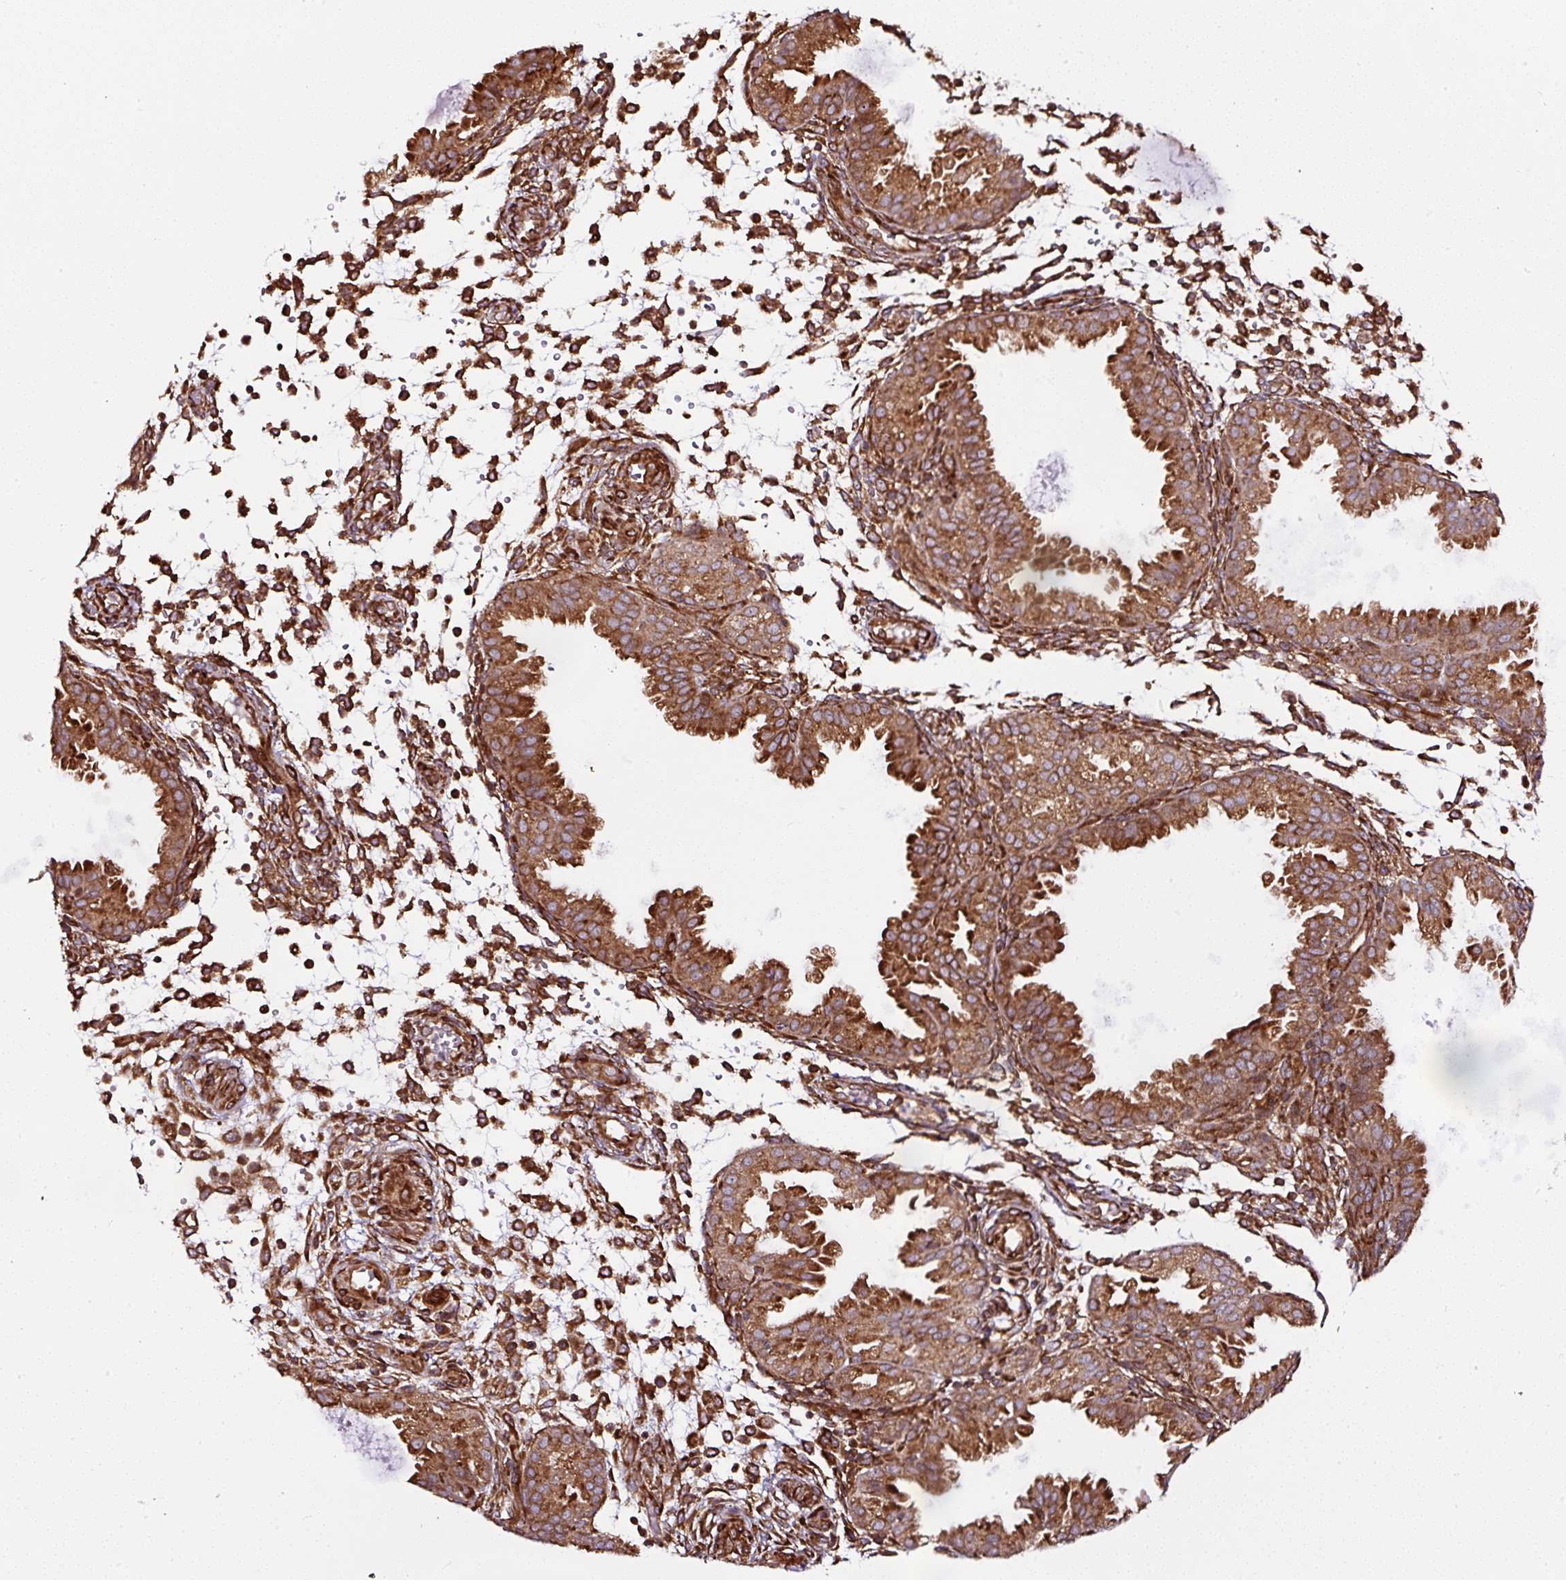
{"staining": {"intensity": "moderate", "quantity": ">75%", "location": "cytoplasmic/membranous"}, "tissue": "endometrium", "cell_type": "Cells in endometrial stroma", "image_type": "normal", "snomed": [{"axis": "morphology", "description": "Normal tissue, NOS"}, {"axis": "topography", "description": "Endometrium"}], "caption": "A brown stain shows moderate cytoplasmic/membranous staining of a protein in cells in endometrial stroma of benign endometrium. (brown staining indicates protein expression, while blue staining denotes nuclei).", "gene": "KDM4E", "patient": {"sex": "female", "age": 33}}